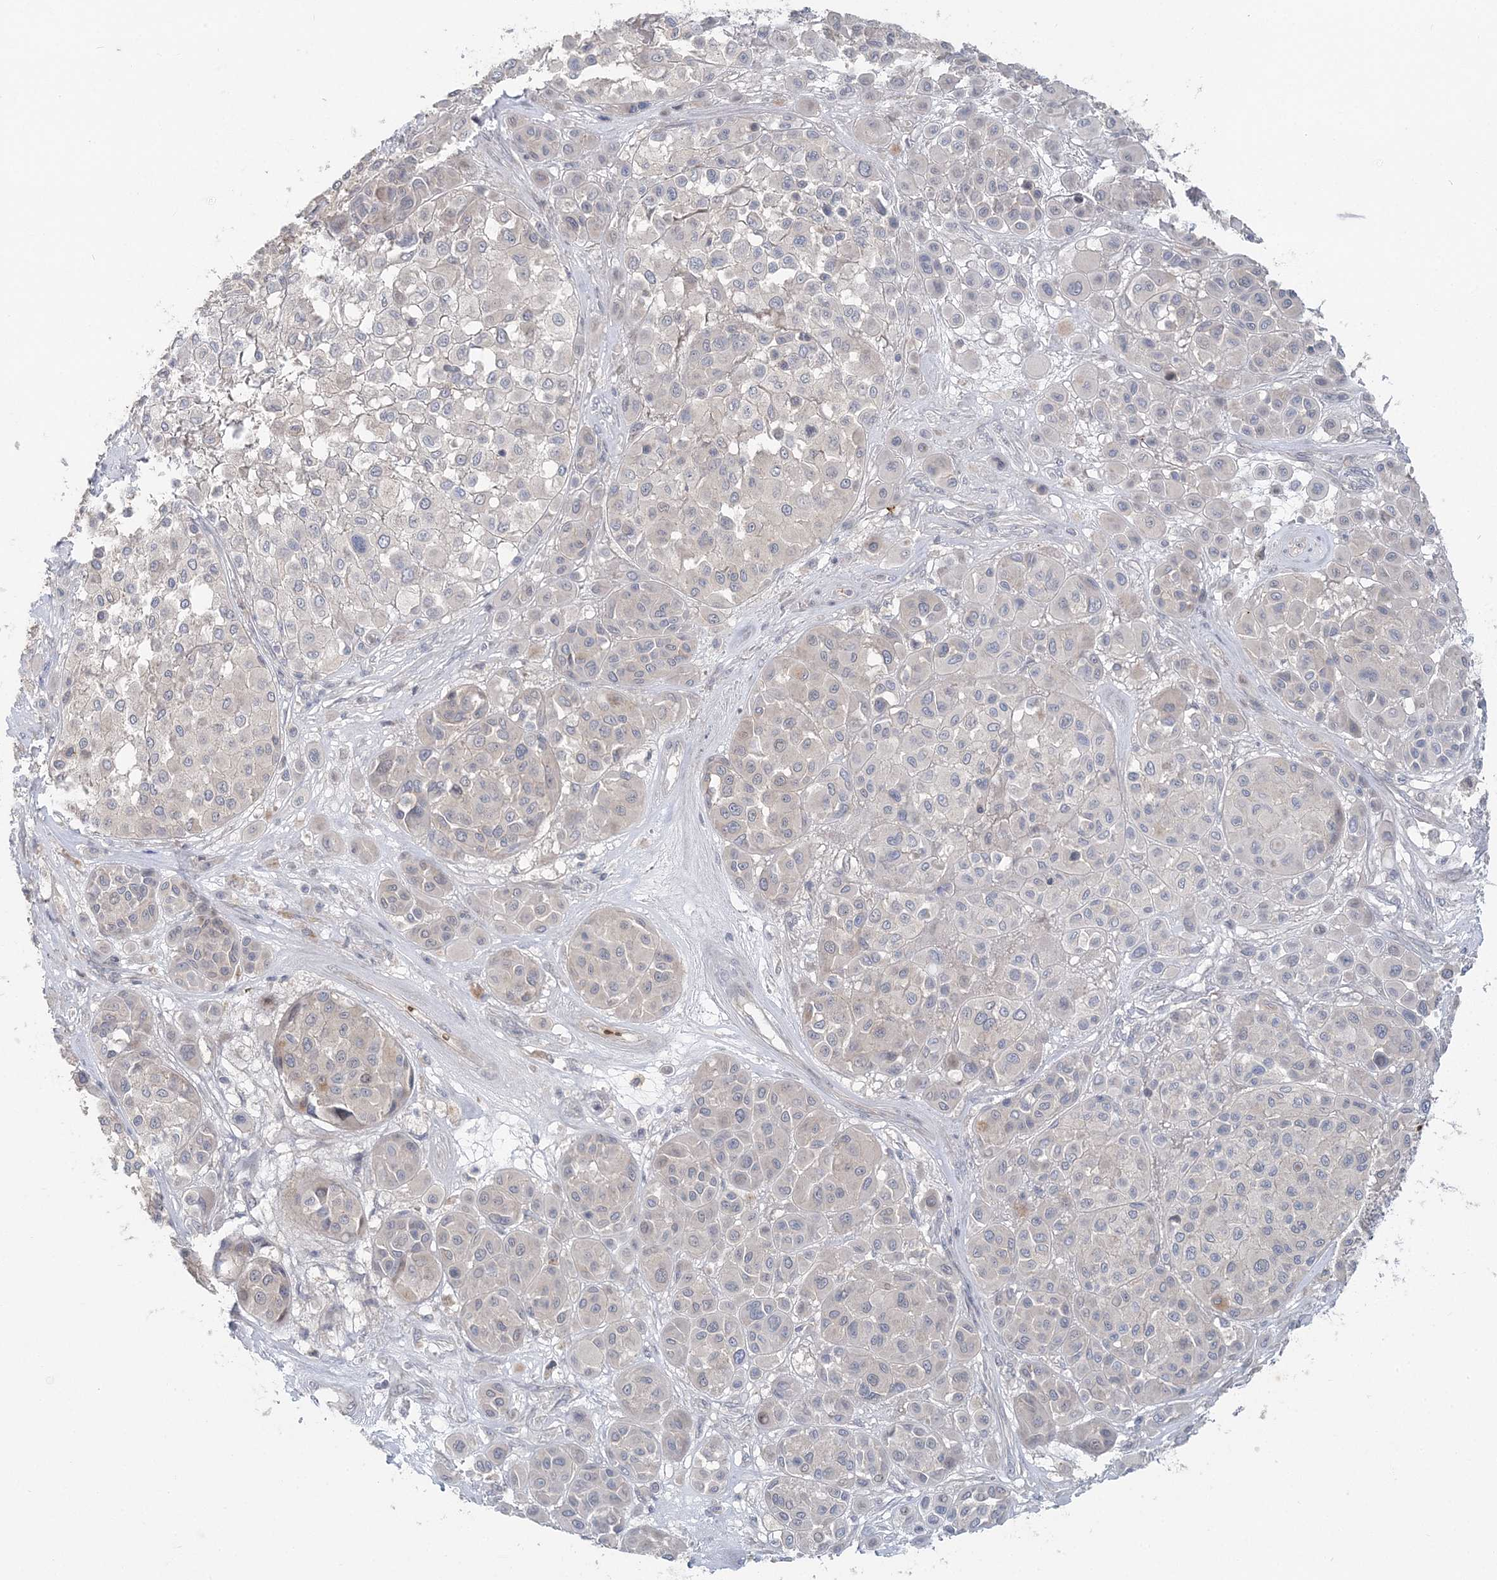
{"staining": {"intensity": "negative", "quantity": "none", "location": "none"}, "tissue": "melanoma", "cell_type": "Tumor cells", "image_type": "cancer", "snomed": [{"axis": "morphology", "description": "Malignant melanoma, Metastatic site"}, {"axis": "topography", "description": "Soft tissue"}], "caption": "The image reveals no staining of tumor cells in malignant melanoma (metastatic site).", "gene": "SERINC1", "patient": {"sex": "male", "age": 41}}